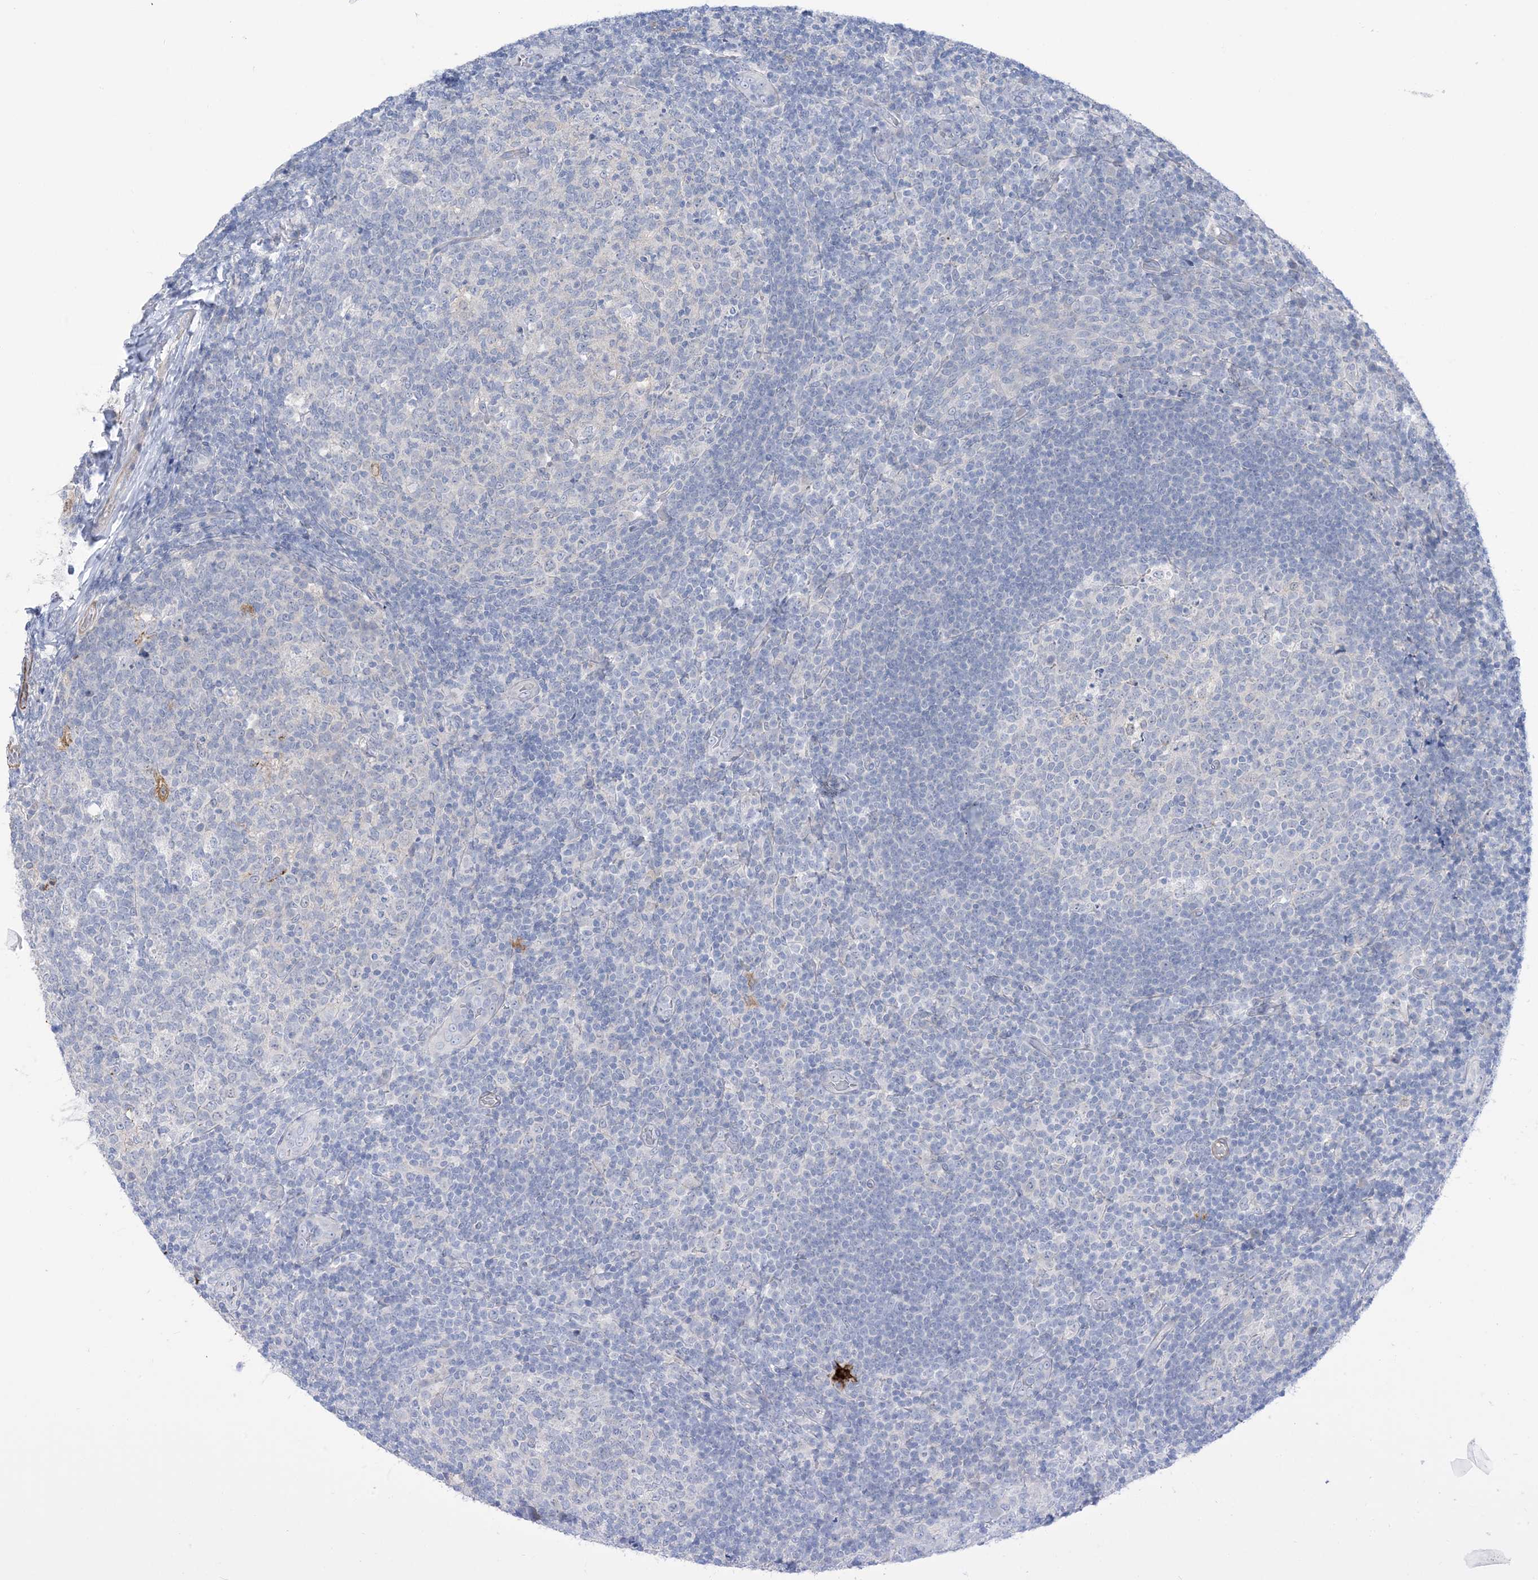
{"staining": {"intensity": "negative", "quantity": "none", "location": "none"}, "tissue": "tonsil", "cell_type": "Germinal center cells", "image_type": "normal", "snomed": [{"axis": "morphology", "description": "Normal tissue, NOS"}, {"axis": "topography", "description": "Tonsil"}], "caption": "This is an immunohistochemistry (IHC) histopathology image of unremarkable tonsil. There is no positivity in germinal center cells.", "gene": "MARS2", "patient": {"sex": "female", "age": 19}}